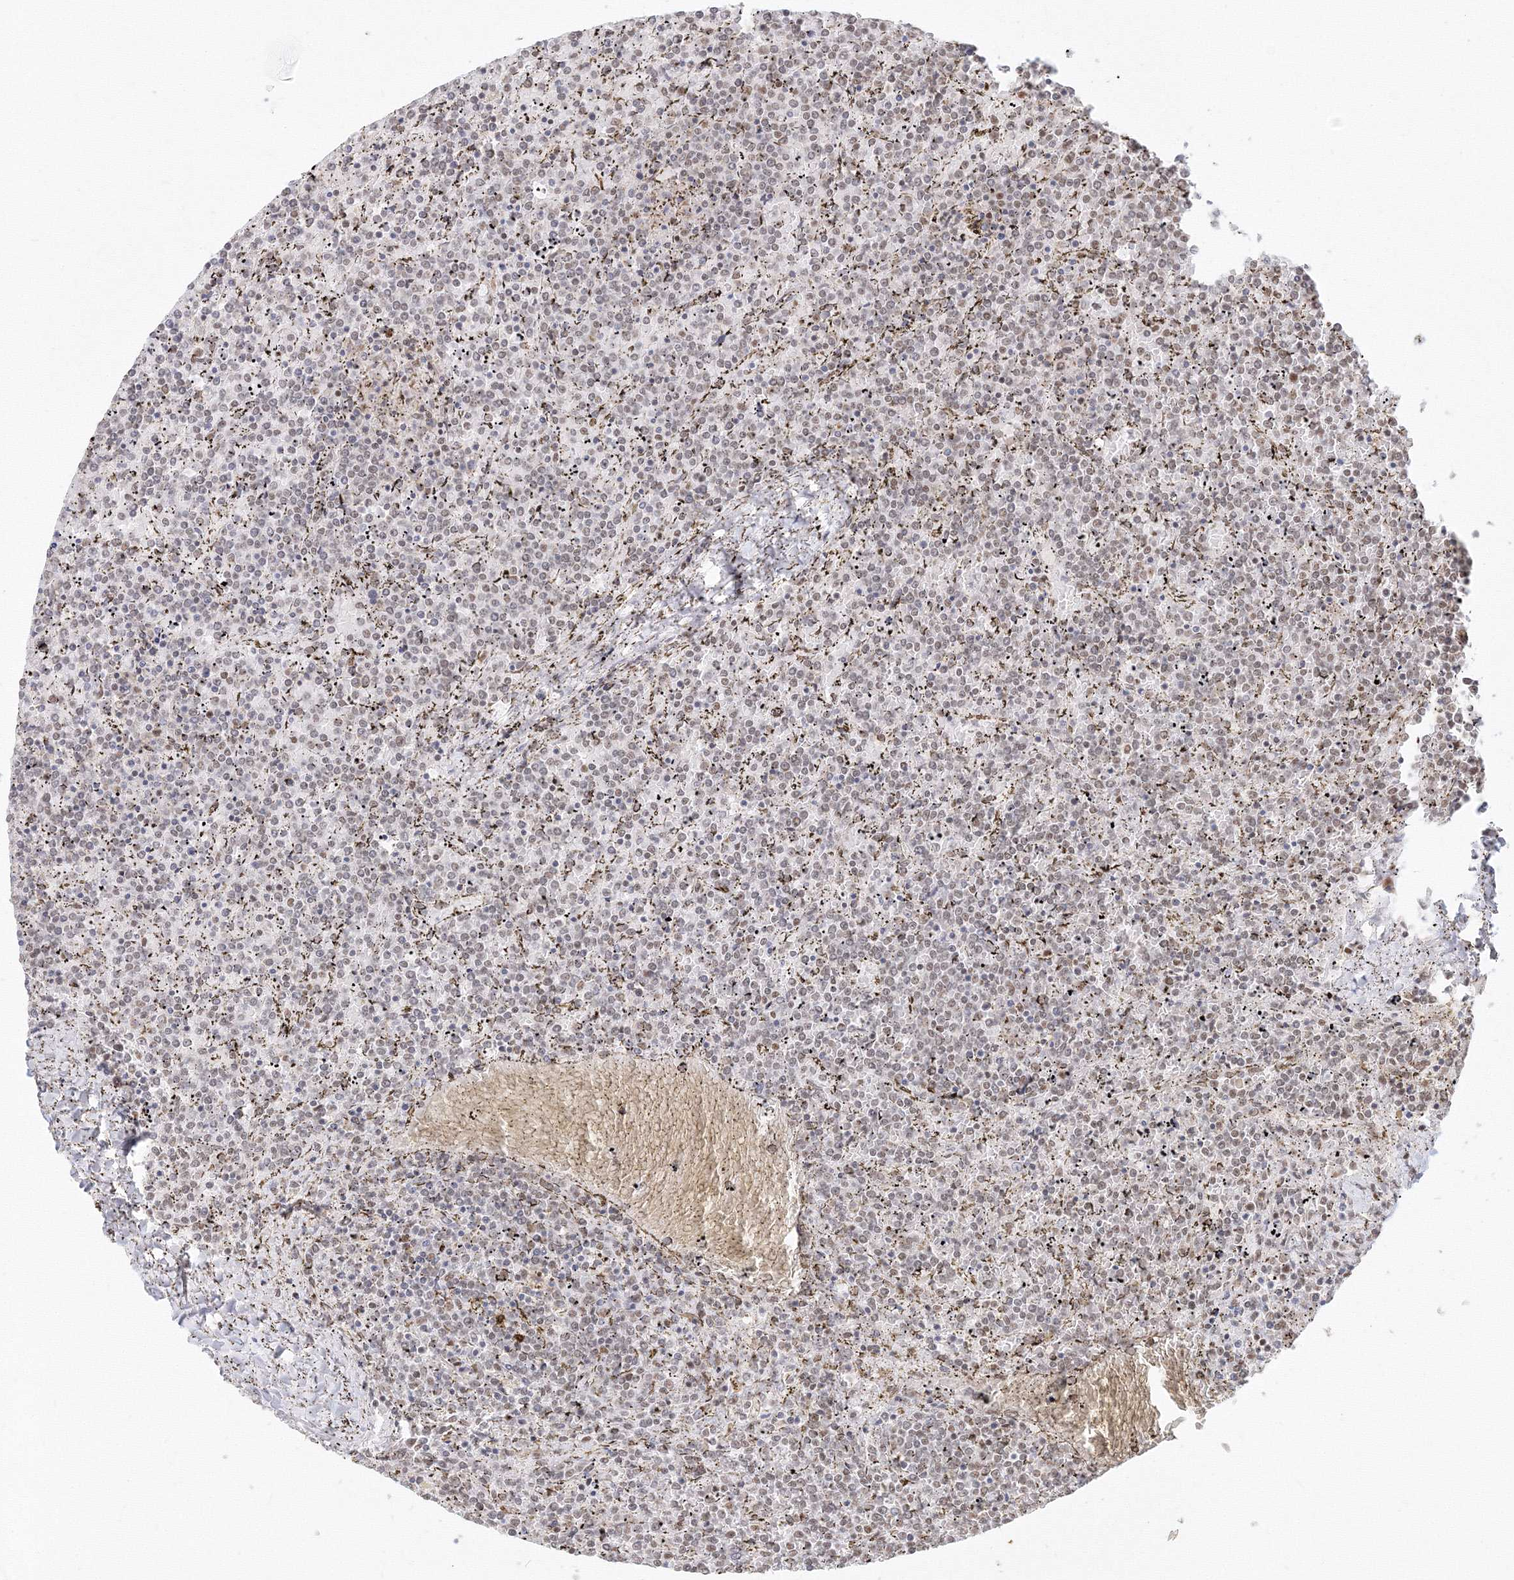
{"staining": {"intensity": "weak", "quantity": "25%-75%", "location": "nuclear"}, "tissue": "lymphoma", "cell_type": "Tumor cells", "image_type": "cancer", "snomed": [{"axis": "morphology", "description": "Malignant lymphoma, non-Hodgkin's type, Low grade"}, {"axis": "topography", "description": "Spleen"}], "caption": "Human lymphoma stained with a brown dye reveals weak nuclear positive staining in approximately 25%-75% of tumor cells.", "gene": "PPP4R2", "patient": {"sex": "female", "age": 19}}